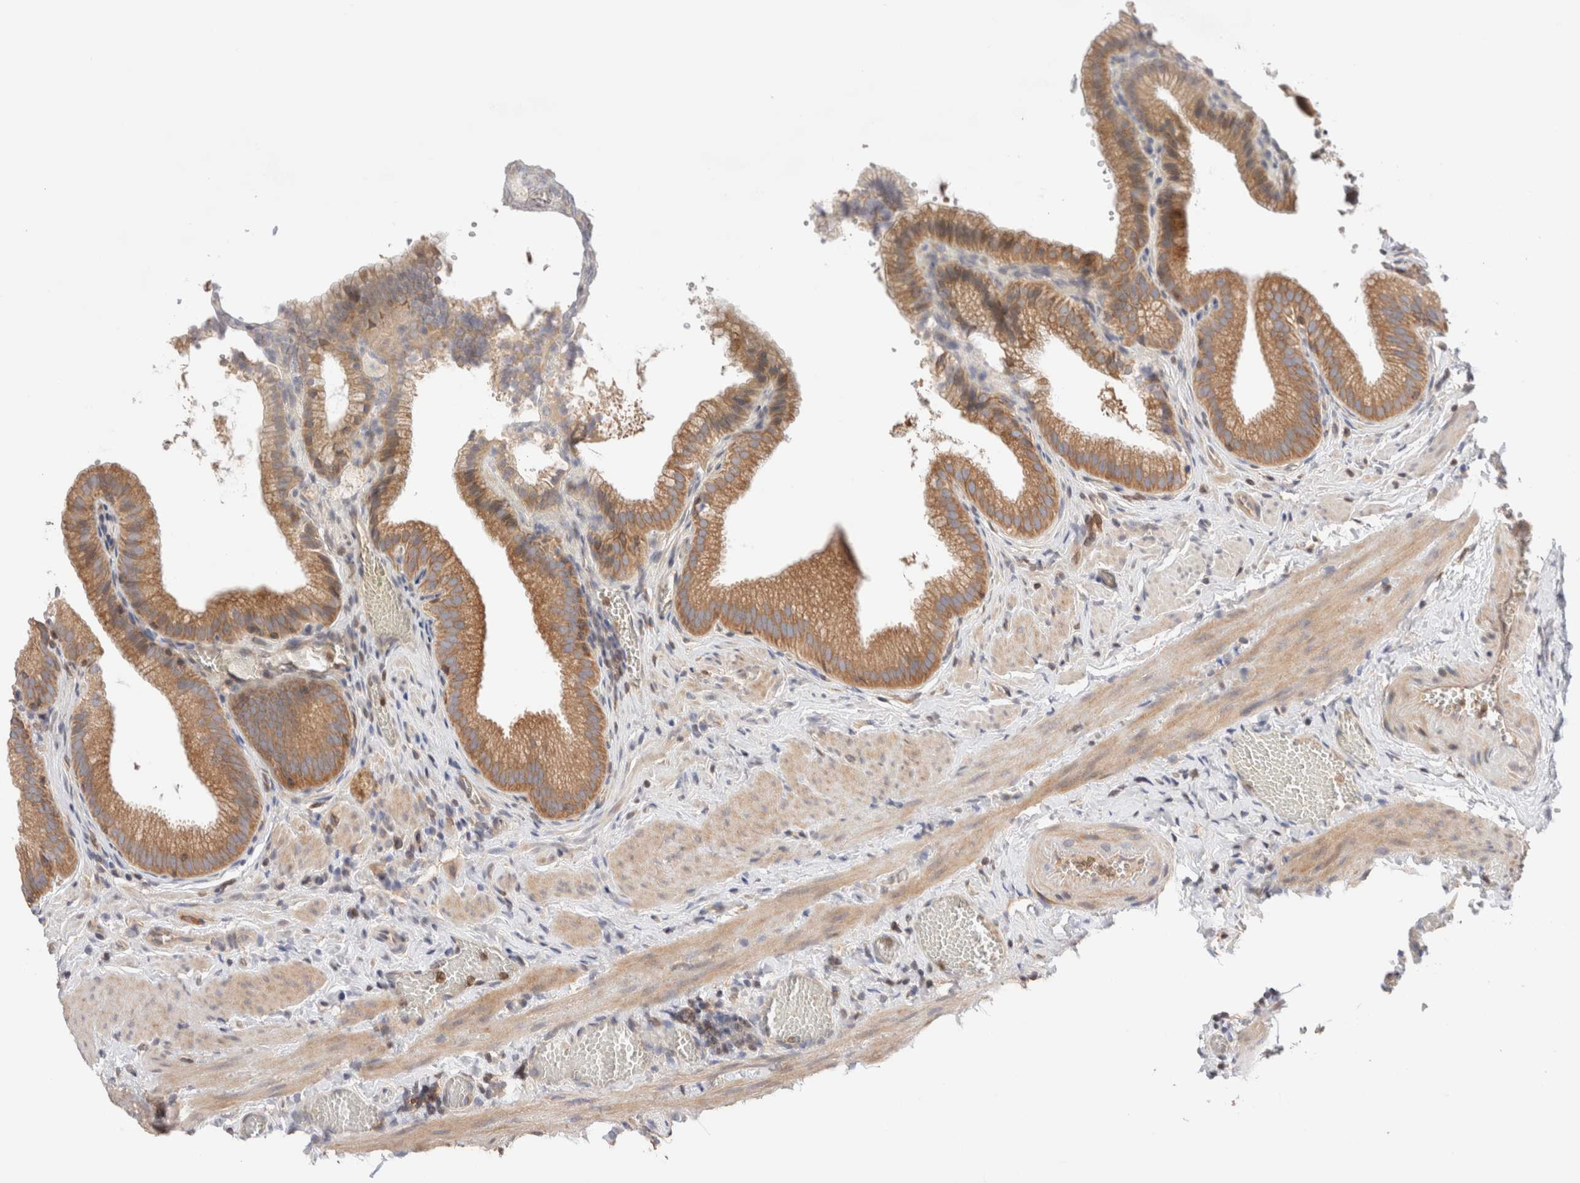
{"staining": {"intensity": "moderate", "quantity": ">75%", "location": "cytoplasmic/membranous"}, "tissue": "gallbladder", "cell_type": "Glandular cells", "image_type": "normal", "snomed": [{"axis": "morphology", "description": "Normal tissue, NOS"}, {"axis": "topography", "description": "Gallbladder"}], "caption": "The immunohistochemical stain shows moderate cytoplasmic/membranous expression in glandular cells of benign gallbladder.", "gene": "SIKE1", "patient": {"sex": "male", "age": 38}}